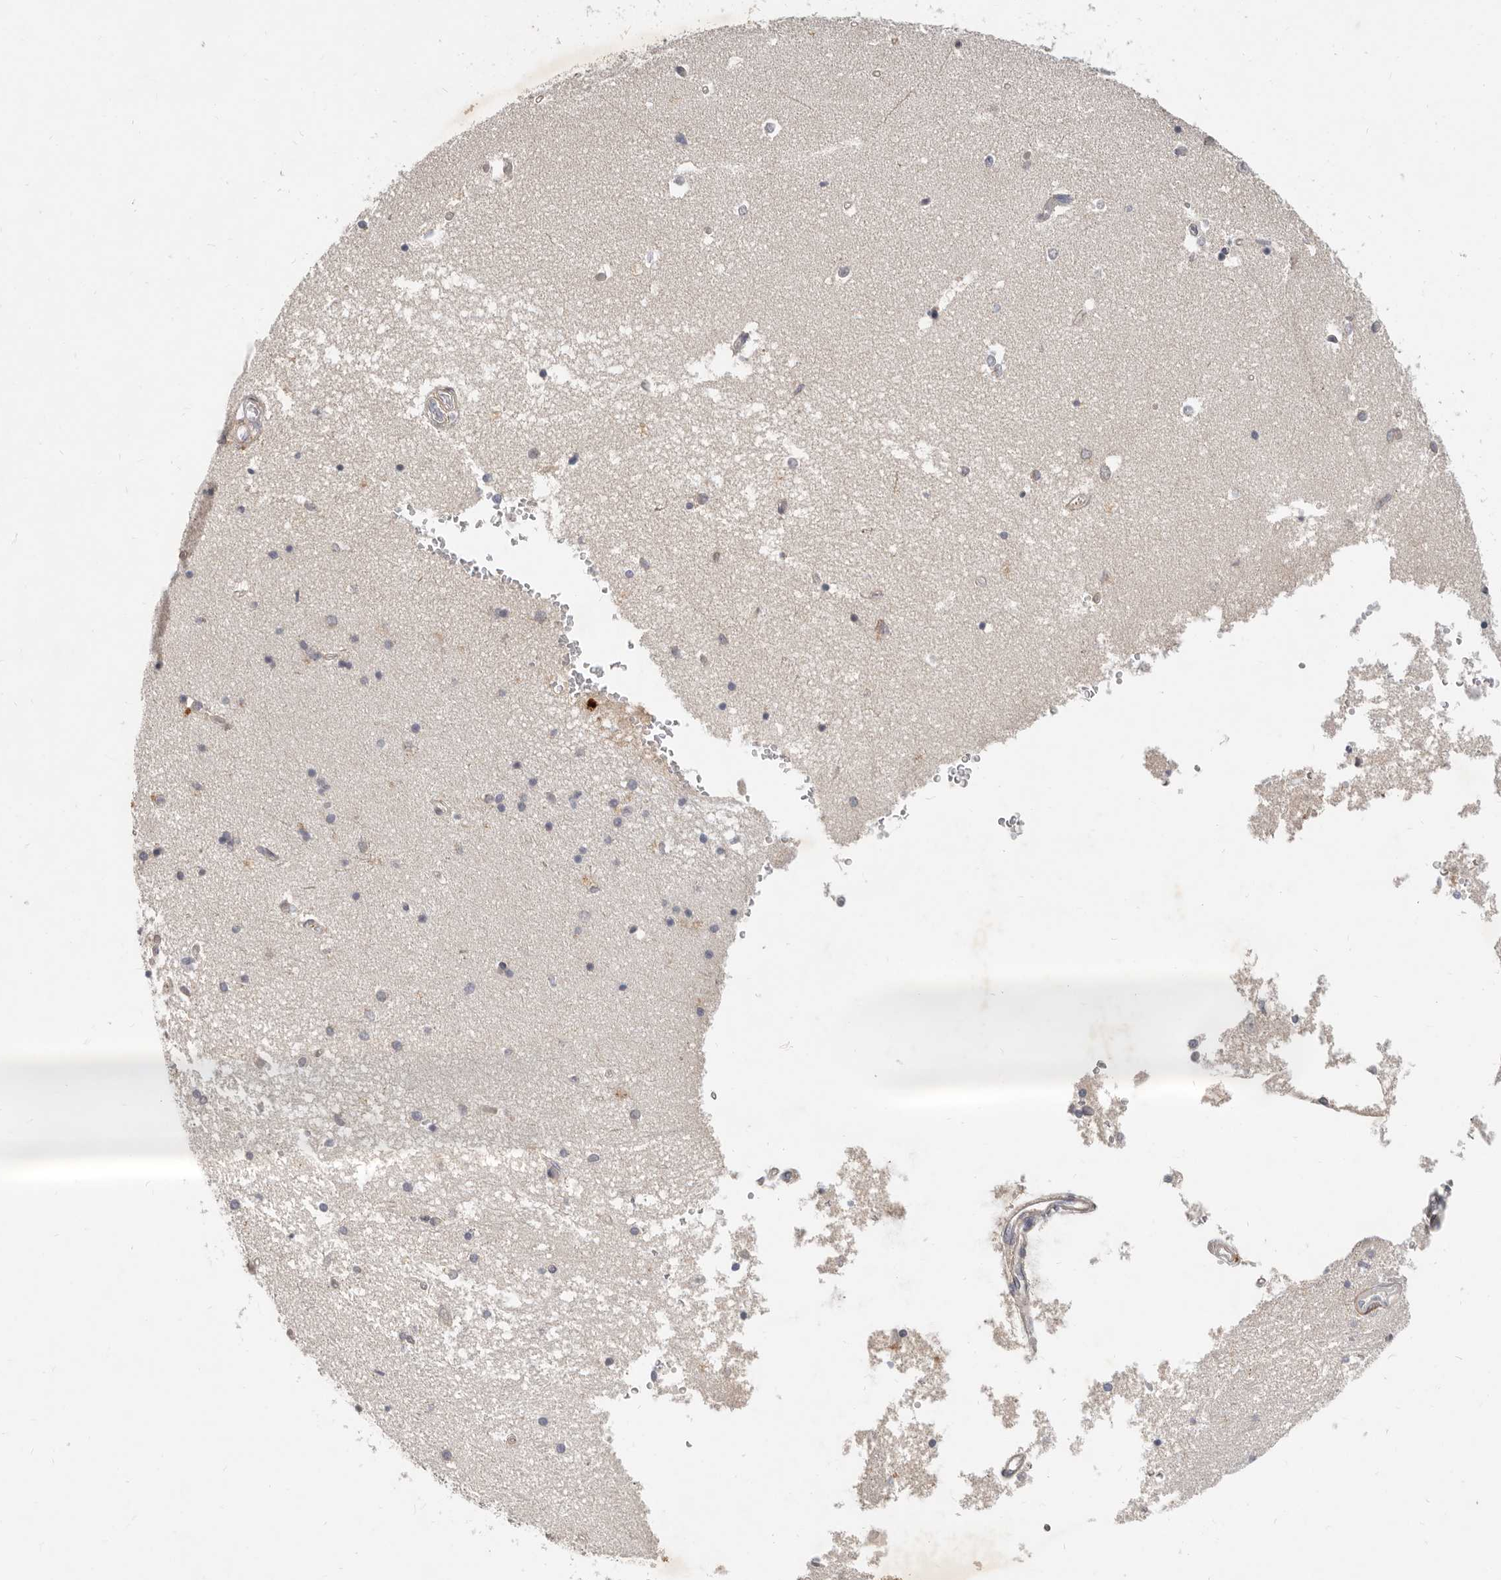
{"staining": {"intensity": "negative", "quantity": "none", "location": "none"}, "tissue": "hippocampus", "cell_type": "Glial cells", "image_type": "normal", "snomed": [{"axis": "morphology", "description": "Normal tissue, NOS"}, {"axis": "topography", "description": "Hippocampus"}], "caption": "This is a image of IHC staining of benign hippocampus, which shows no positivity in glial cells. (Immunohistochemistry, brightfield microscopy, high magnification).", "gene": "MICALL2", "patient": {"sex": "male", "age": 45}}